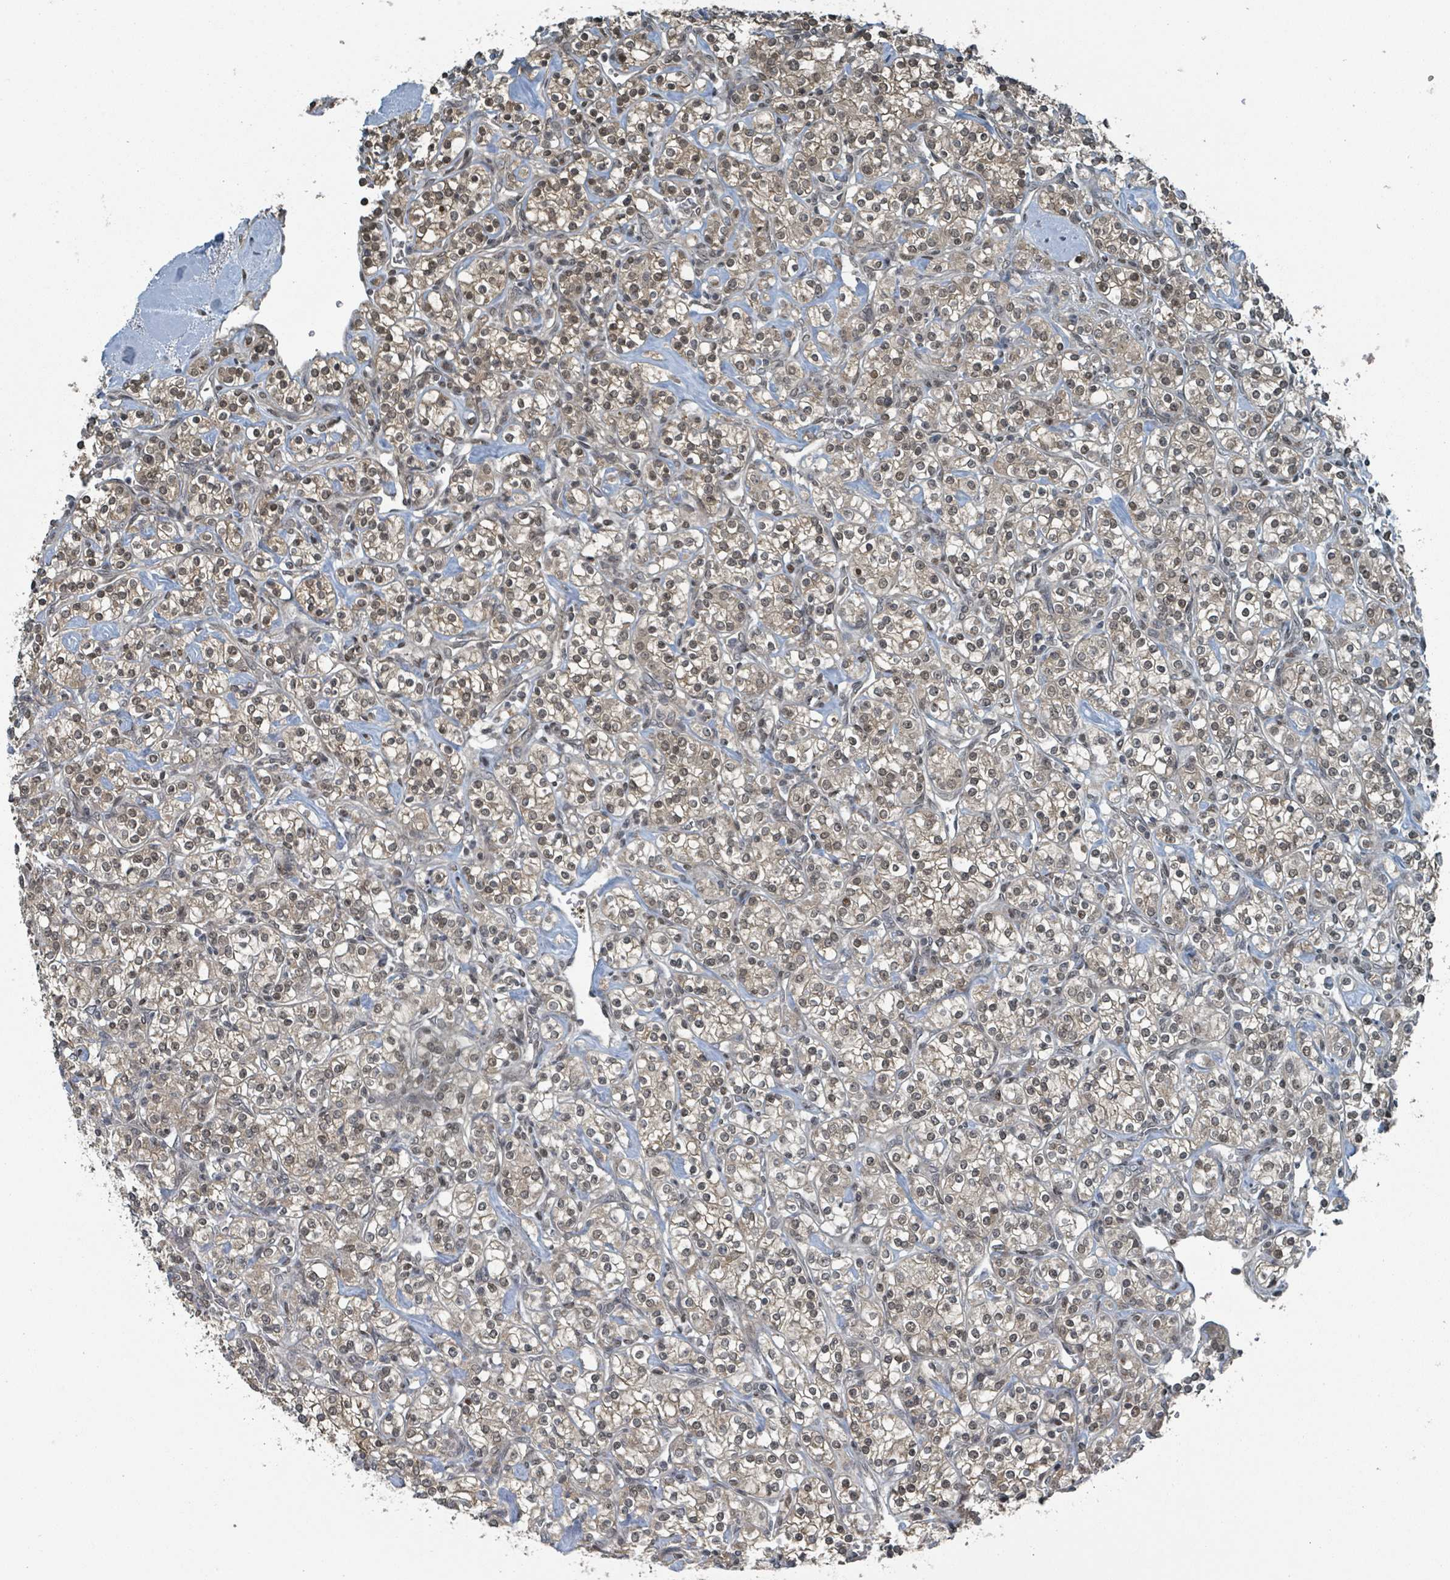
{"staining": {"intensity": "weak", "quantity": ">75%", "location": "cytoplasmic/membranous,nuclear"}, "tissue": "renal cancer", "cell_type": "Tumor cells", "image_type": "cancer", "snomed": [{"axis": "morphology", "description": "Adenocarcinoma, NOS"}, {"axis": "topography", "description": "Kidney"}], "caption": "Human adenocarcinoma (renal) stained with a protein marker displays weak staining in tumor cells.", "gene": "PHIP", "patient": {"sex": "male", "age": 77}}